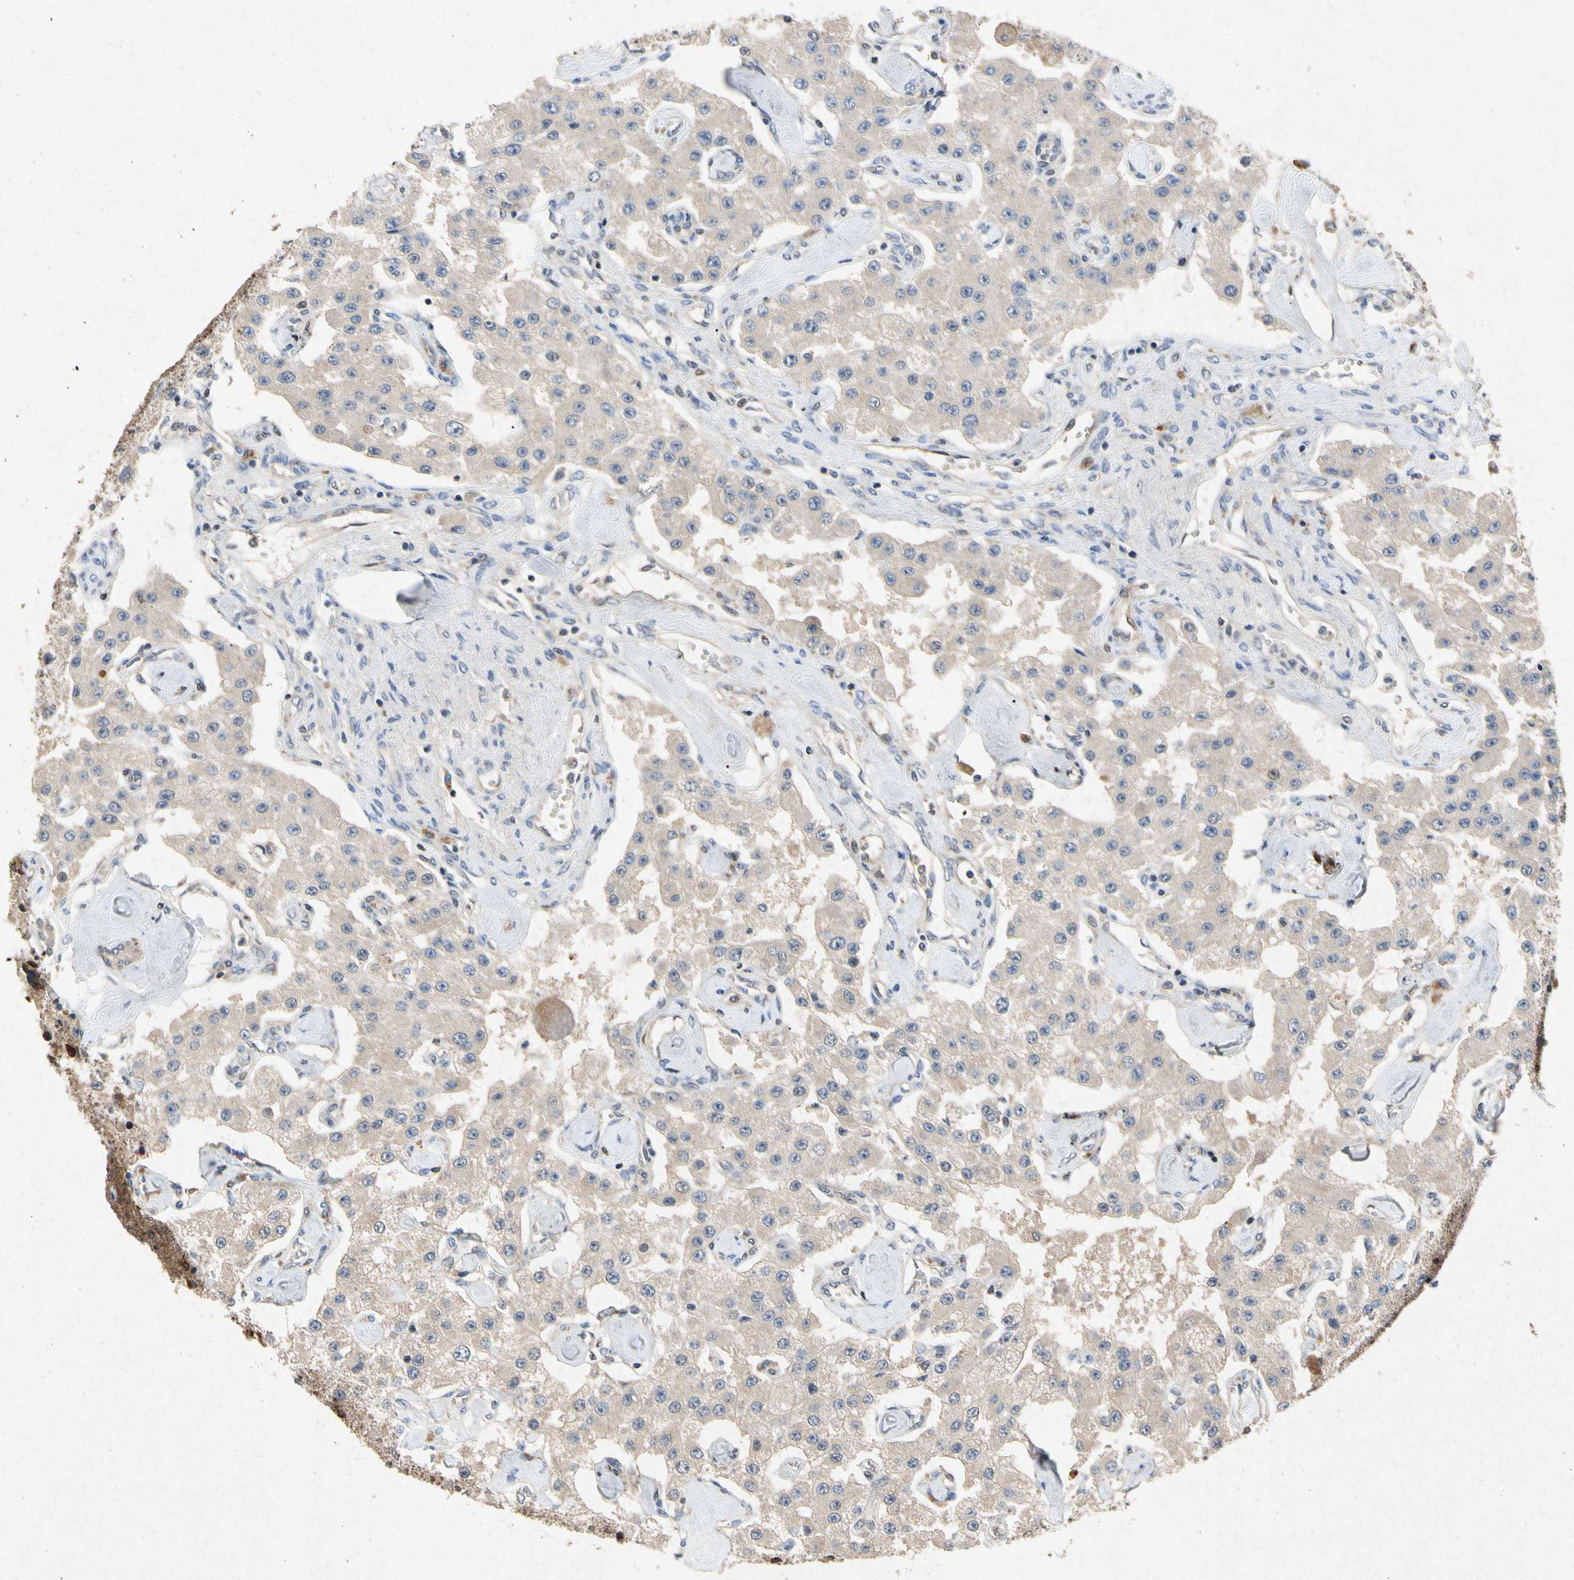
{"staining": {"intensity": "weak", "quantity": ">75%", "location": "cytoplasmic/membranous"}, "tissue": "carcinoid", "cell_type": "Tumor cells", "image_type": "cancer", "snomed": [{"axis": "morphology", "description": "Carcinoid, malignant, NOS"}, {"axis": "topography", "description": "Pancreas"}], "caption": "A brown stain shows weak cytoplasmic/membranous staining of a protein in human carcinoid tumor cells.", "gene": "RPS6KA1", "patient": {"sex": "male", "age": 41}}